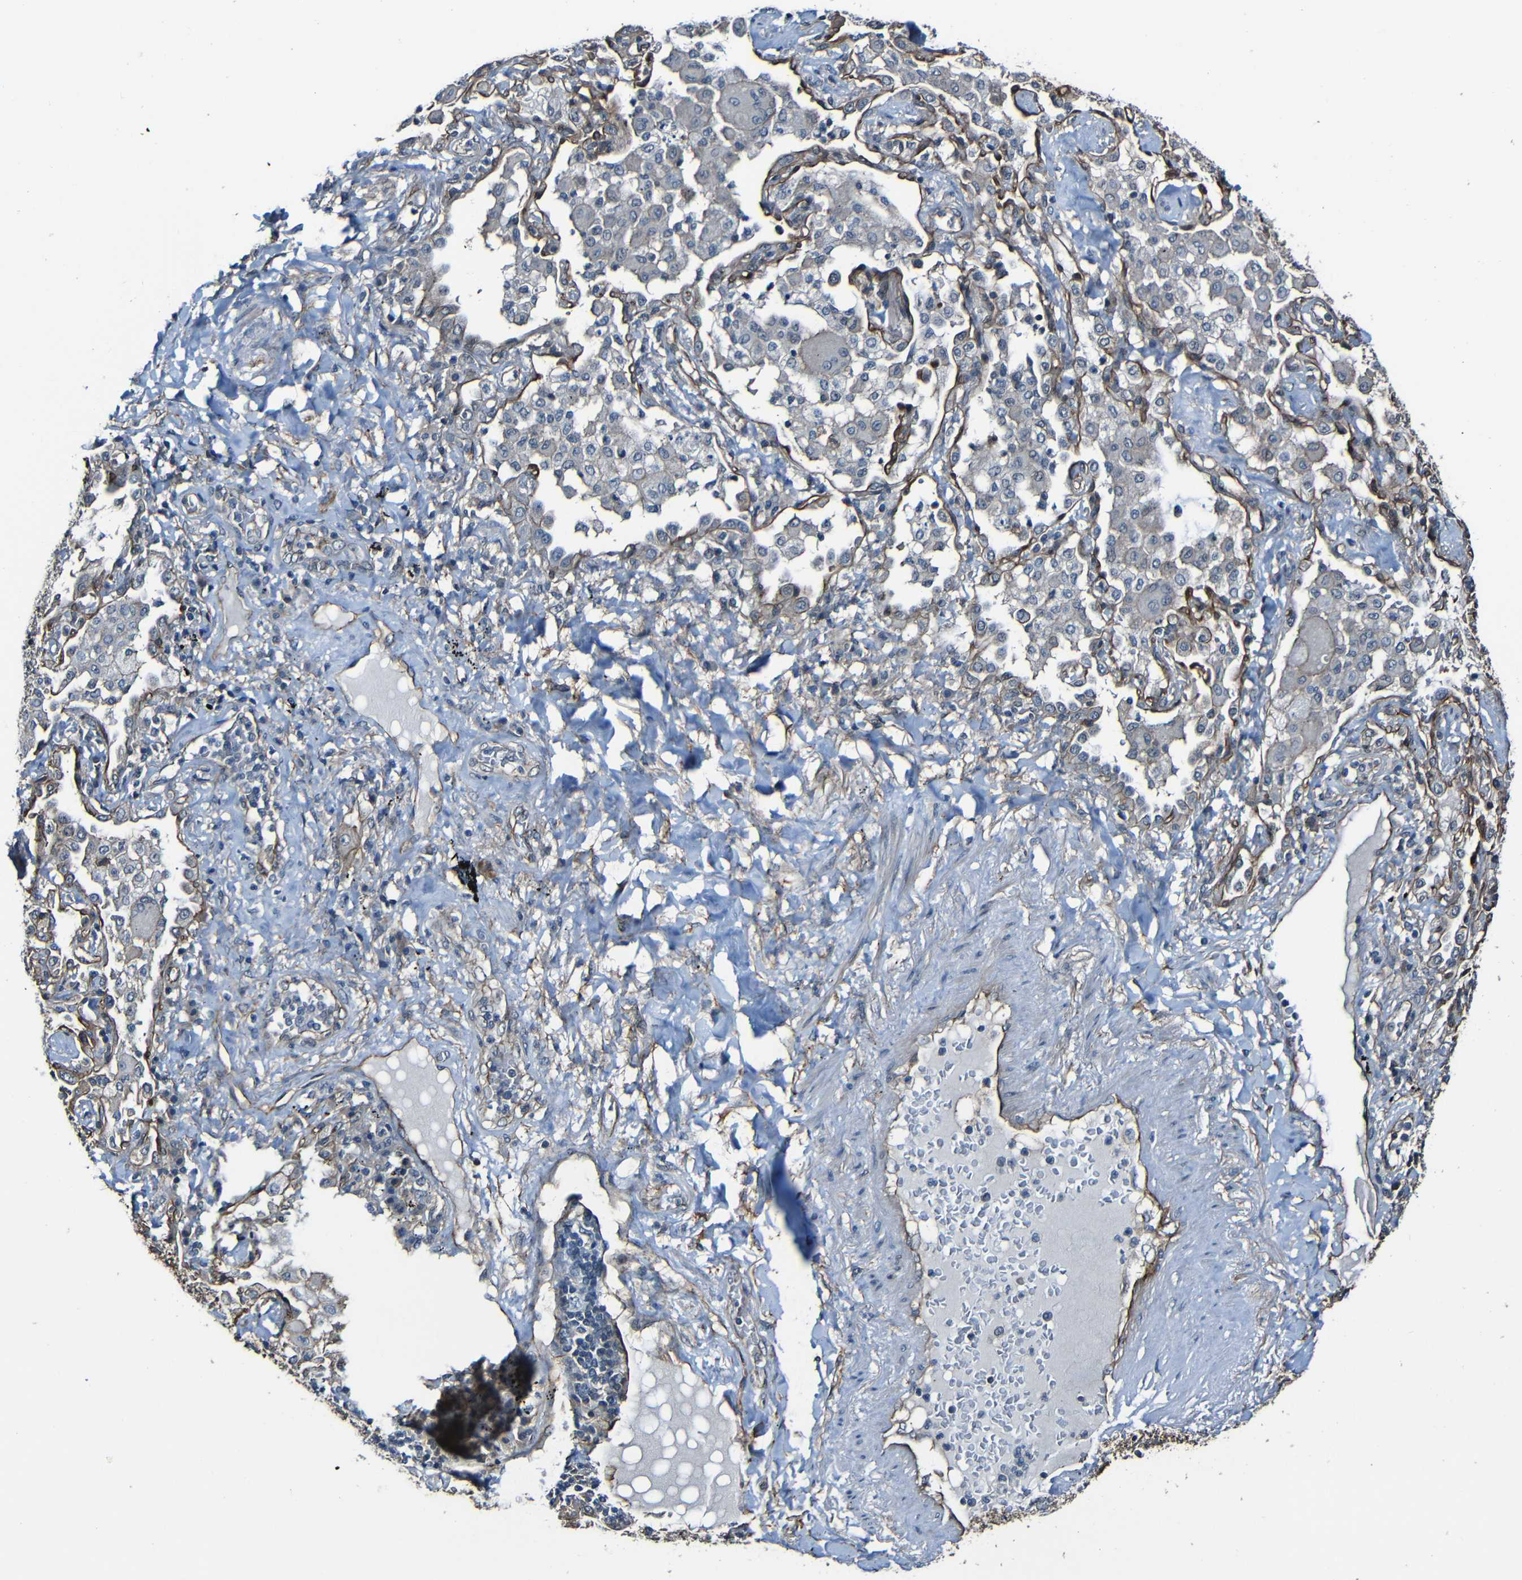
{"staining": {"intensity": "moderate", "quantity": "25%-75%", "location": "cytoplasmic/membranous"}, "tissue": "lung cancer", "cell_type": "Tumor cells", "image_type": "cancer", "snomed": [{"axis": "morphology", "description": "Normal tissue, NOS"}, {"axis": "morphology", "description": "Adenocarcinoma, NOS"}, {"axis": "topography", "description": "Bronchus"}, {"axis": "topography", "description": "Lung"}], "caption": "Lung cancer was stained to show a protein in brown. There is medium levels of moderate cytoplasmic/membranous expression in approximately 25%-75% of tumor cells. Using DAB (3,3'-diaminobenzidine) (brown) and hematoxylin (blue) stains, captured at high magnification using brightfield microscopy.", "gene": "LGR5", "patient": {"sex": "female", "age": 70}}